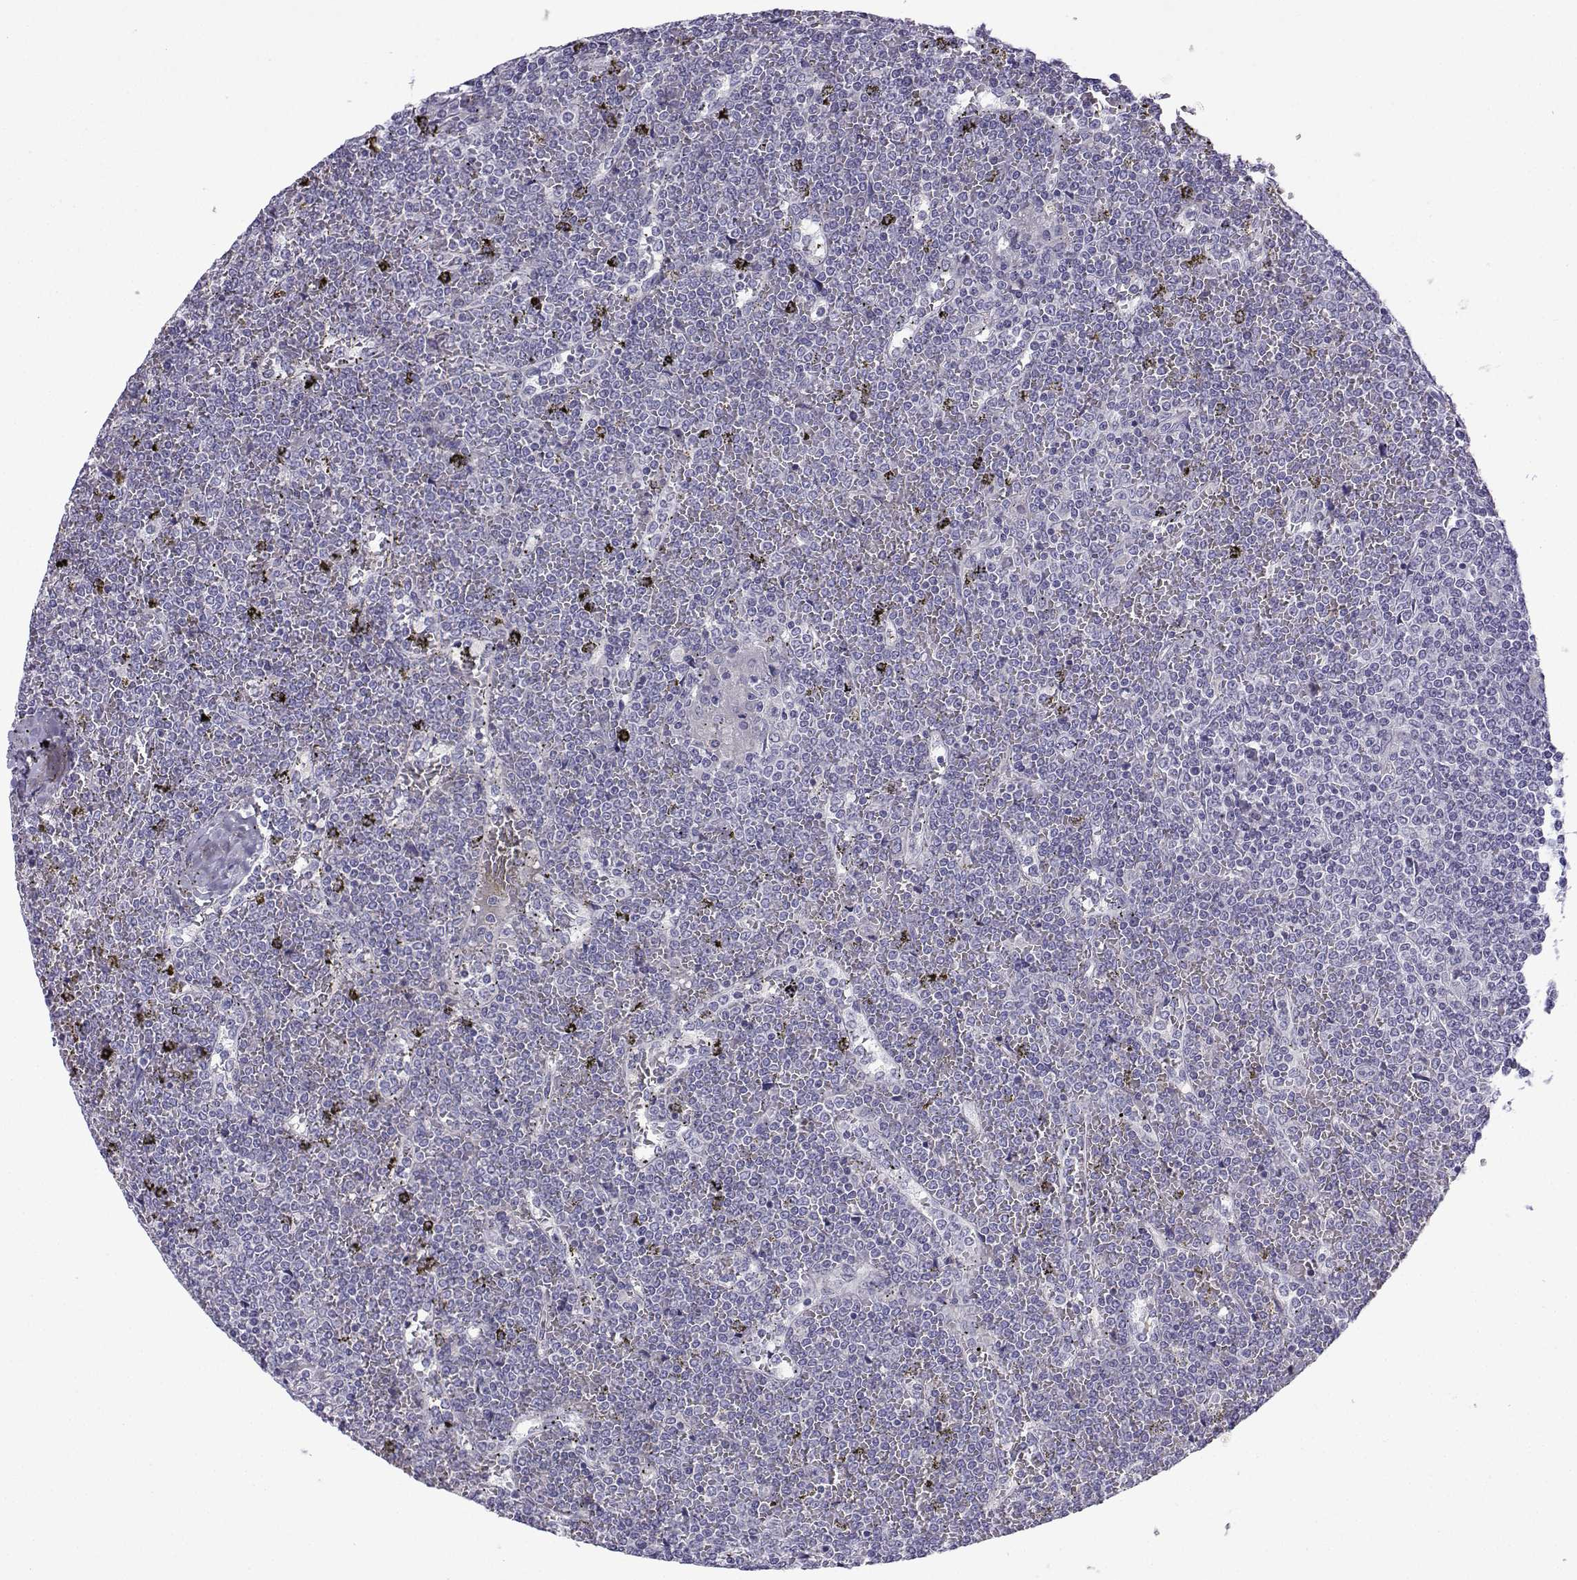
{"staining": {"intensity": "negative", "quantity": "none", "location": "none"}, "tissue": "lymphoma", "cell_type": "Tumor cells", "image_type": "cancer", "snomed": [{"axis": "morphology", "description": "Malignant lymphoma, non-Hodgkin's type, Low grade"}, {"axis": "topography", "description": "Spleen"}], "caption": "Immunohistochemistry (IHC) micrograph of neoplastic tissue: human lymphoma stained with DAB demonstrates no significant protein expression in tumor cells. (Immunohistochemistry, brightfield microscopy, high magnification).", "gene": "SPACA7", "patient": {"sex": "female", "age": 19}}